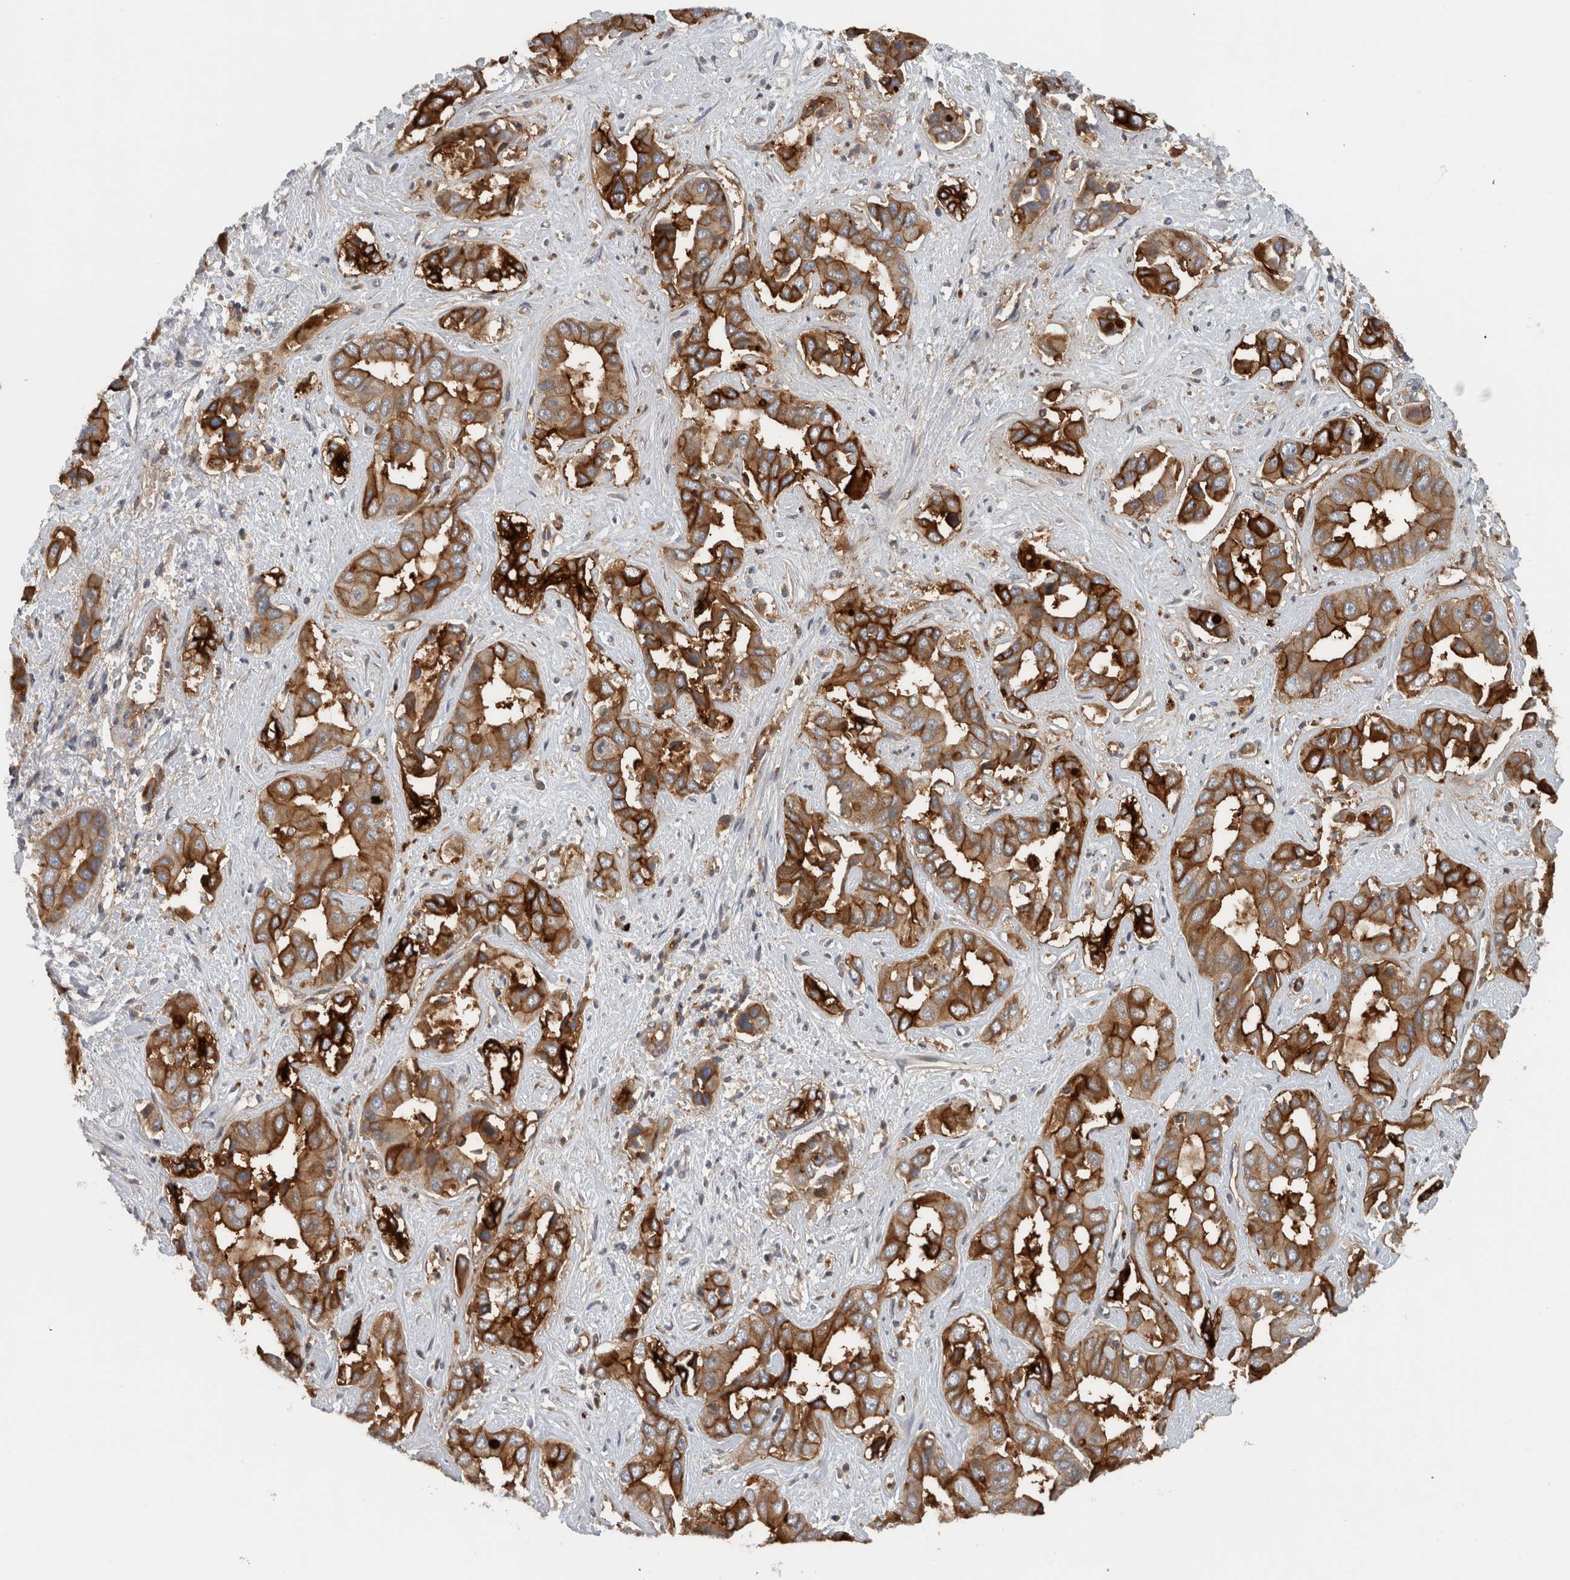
{"staining": {"intensity": "strong", "quantity": ">75%", "location": "cytoplasmic/membranous"}, "tissue": "liver cancer", "cell_type": "Tumor cells", "image_type": "cancer", "snomed": [{"axis": "morphology", "description": "Cholangiocarcinoma"}, {"axis": "topography", "description": "Liver"}], "caption": "A high amount of strong cytoplasmic/membranous staining is present in approximately >75% of tumor cells in liver cancer (cholangiocarcinoma) tissue. Using DAB (3,3'-diaminobenzidine) (brown) and hematoxylin (blue) stains, captured at high magnification using brightfield microscopy.", "gene": "CD59", "patient": {"sex": "female", "age": 52}}